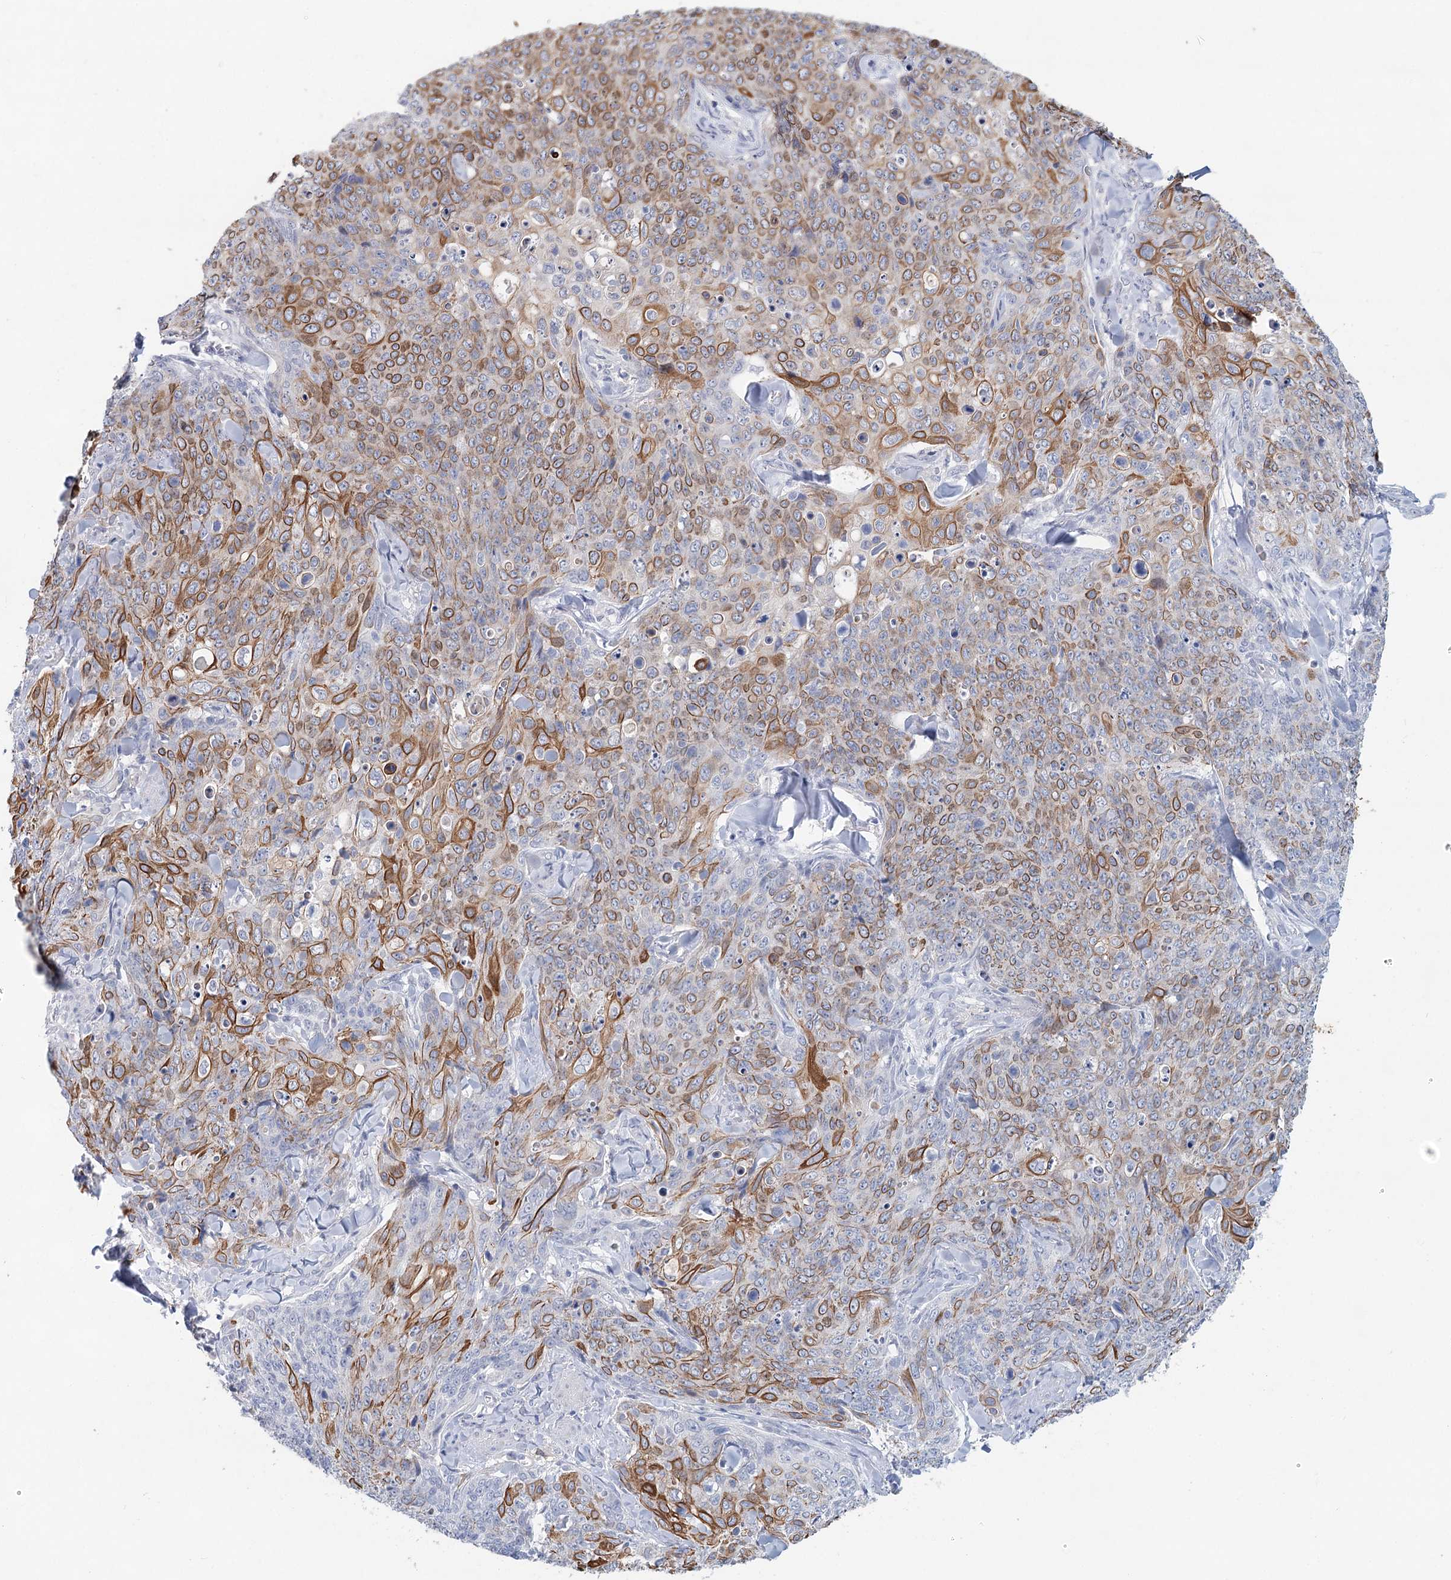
{"staining": {"intensity": "moderate", "quantity": "25%-75%", "location": "cytoplasmic/membranous"}, "tissue": "skin cancer", "cell_type": "Tumor cells", "image_type": "cancer", "snomed": [{"axis": "morphology", "description": "Squamous cell carcinoma, NOS"}, {"axis": "topography", "description": "Skin"}, {"axis": "topography", "description": "Vulva"}], "caption": "Skin cancer (squamous cell carcinoma) stained for a protein displays moderate cytoplasmic/membranous positivity in tumor cells. The staining was performed using DAB, with brown indicating positive protein expression. Nuclei are stained blue with hematoxylin.", "gene": "SLC19A3", "patient": {"sex": "female", "age": 85}}